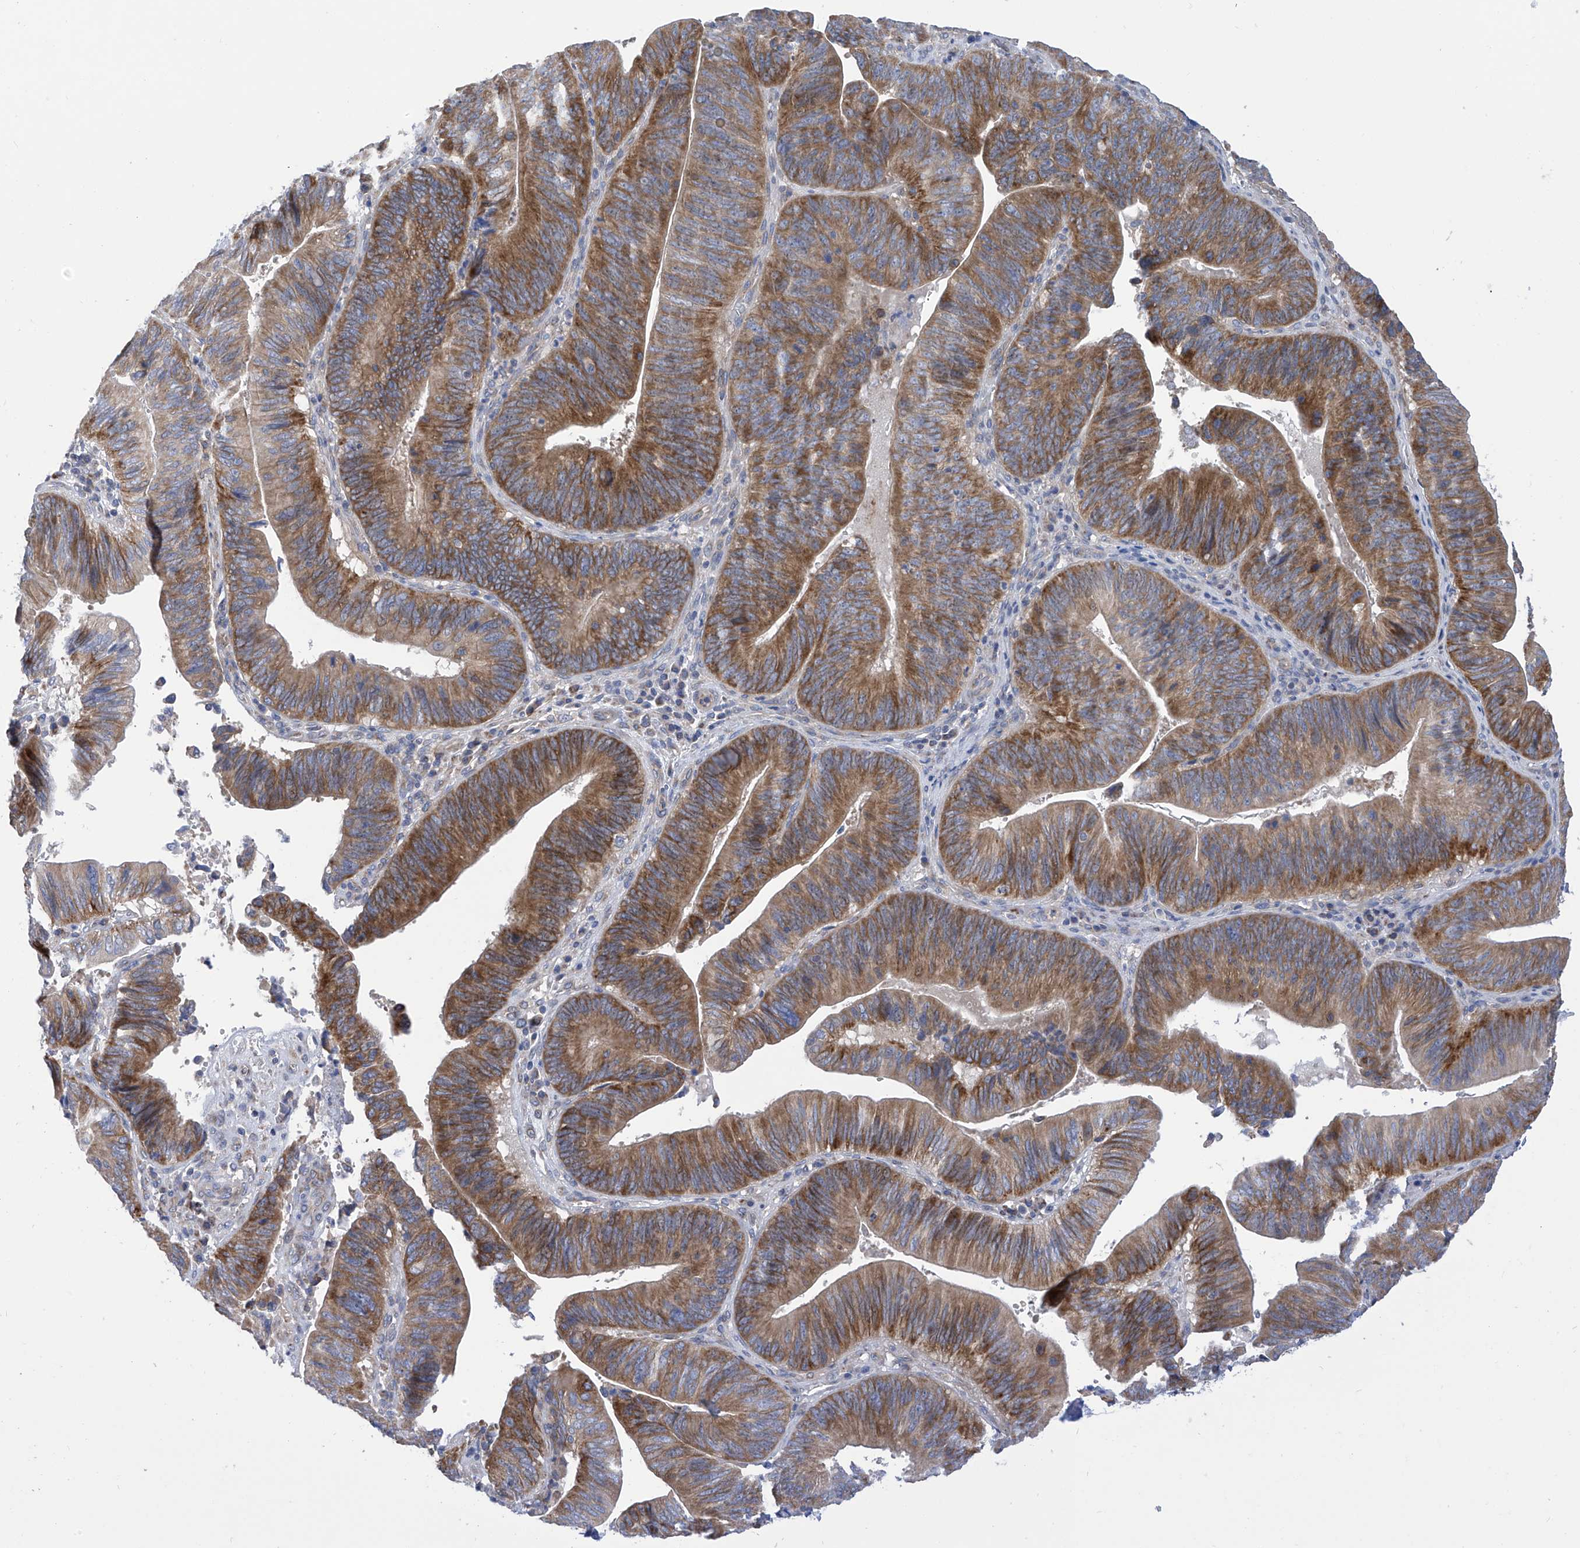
{"staining": {"intensity": "moderate", "quantity": ">75%", "location": "cytoplasmic/membranous"}, "tissue": "pancreatic cancer", "cell_type": "Tumor cells", "image_type": "cancer", "snomed": [{"axis": "morphology", "description": "Adenocarcinoma, NOS"}, {"axis": "topography", "description": "Pancreas"}], "caption": "This is a histology image of immunohistochemistry (IHC) staining of pancreatic cancer (adenocarcinoma), which shows moderate expression in the cytoplasmic/membranous of tumor cells.", "gene": "P2RX7", "patient": {"sex": "male", "age": 63}}